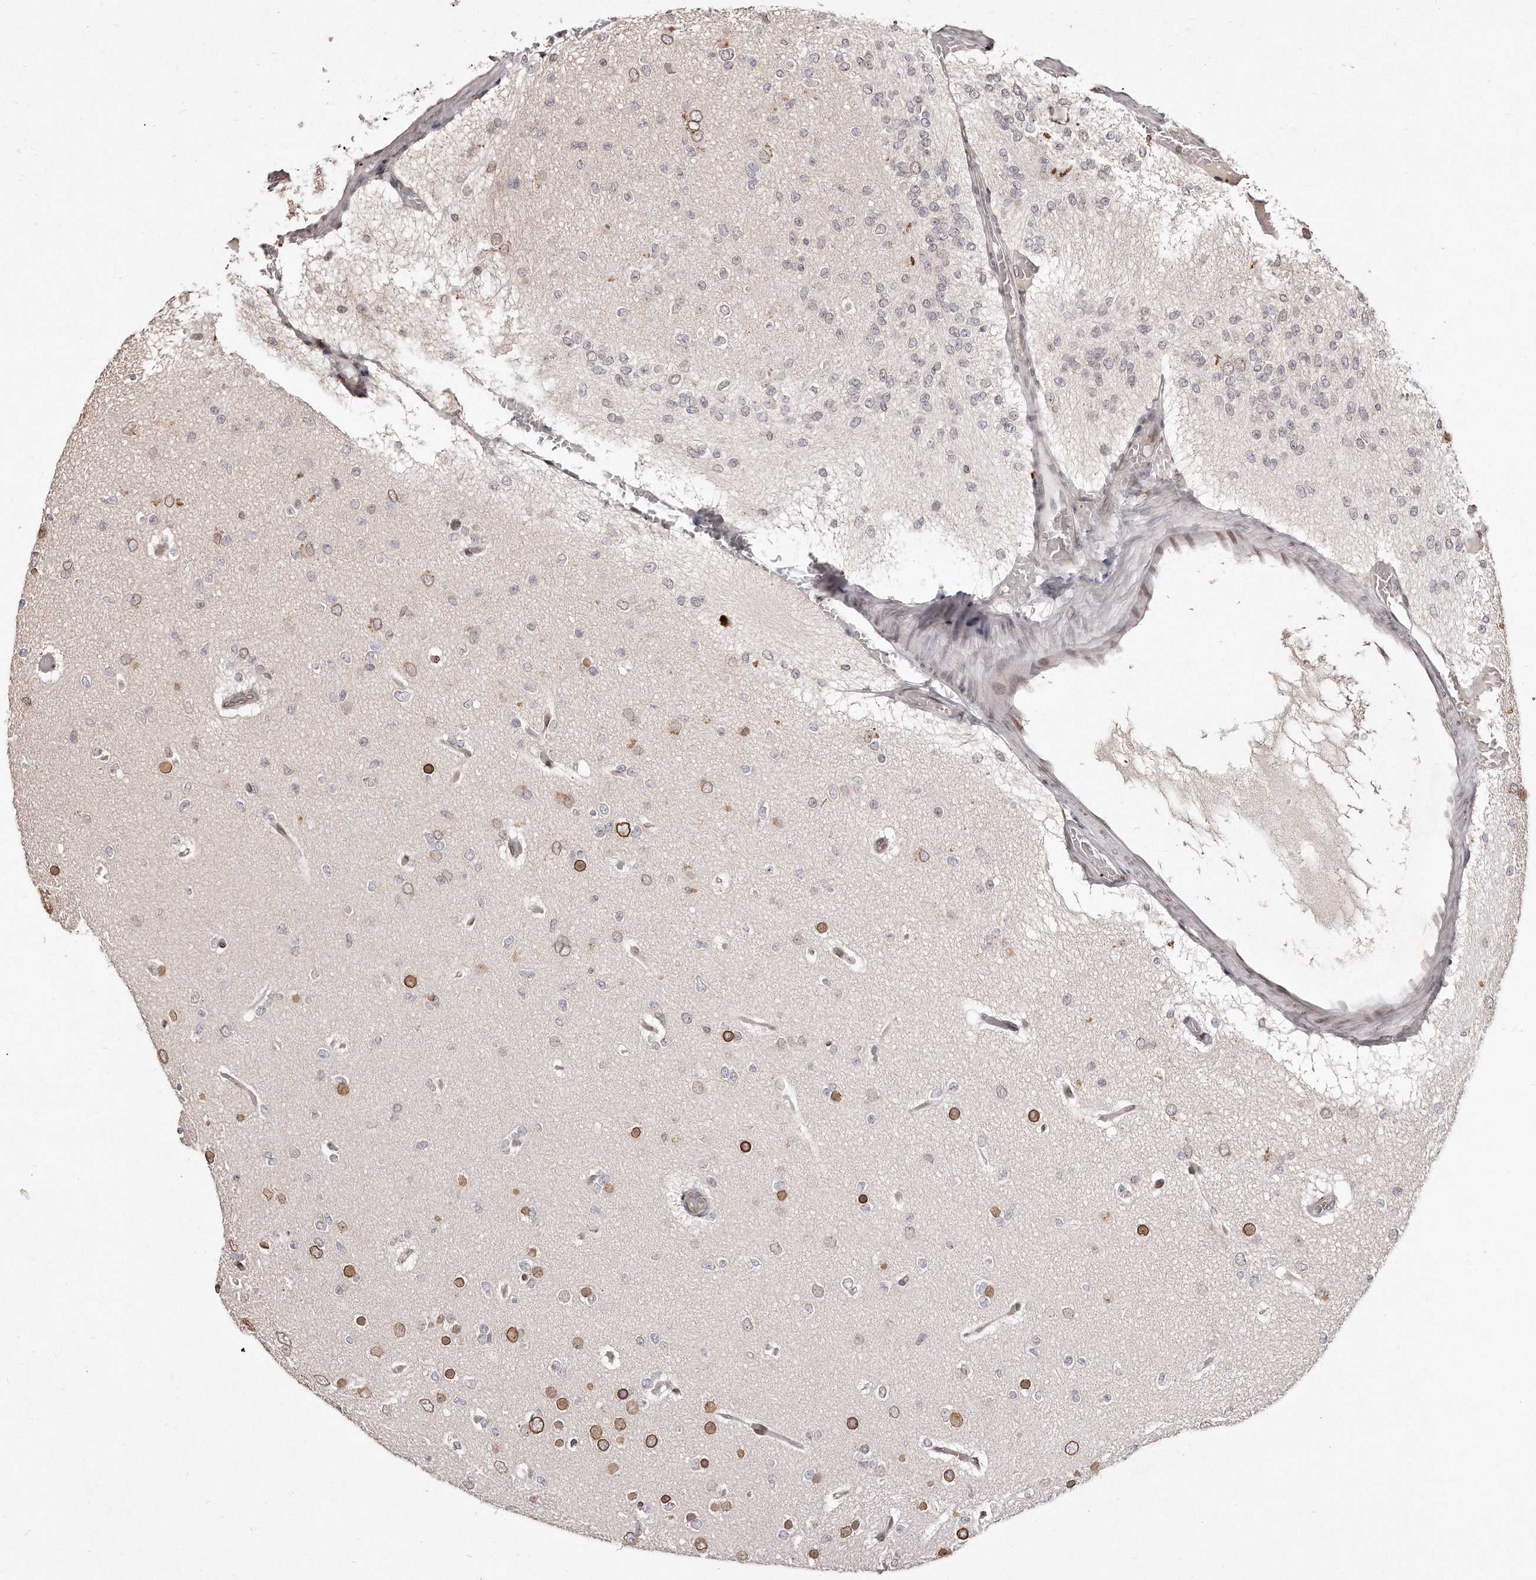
{"staining": {"intensity": "negative", "quantity": "none", "location": "none"}, "tissue": "glioma", "cell_type": "Tumor cells", "image_type": "cancer", "snomed": [{"axis": "morphology", "description": "Glioma, malignant, Low grade"}, {"axis": "topography", "description": "Brain"}], "caption": "Immunohistochemical staining of human glioma demonstrates no significant positivity in tumor cells.", "gene": "HASPIN", "patient": {"sex": "female", "age": 22}}